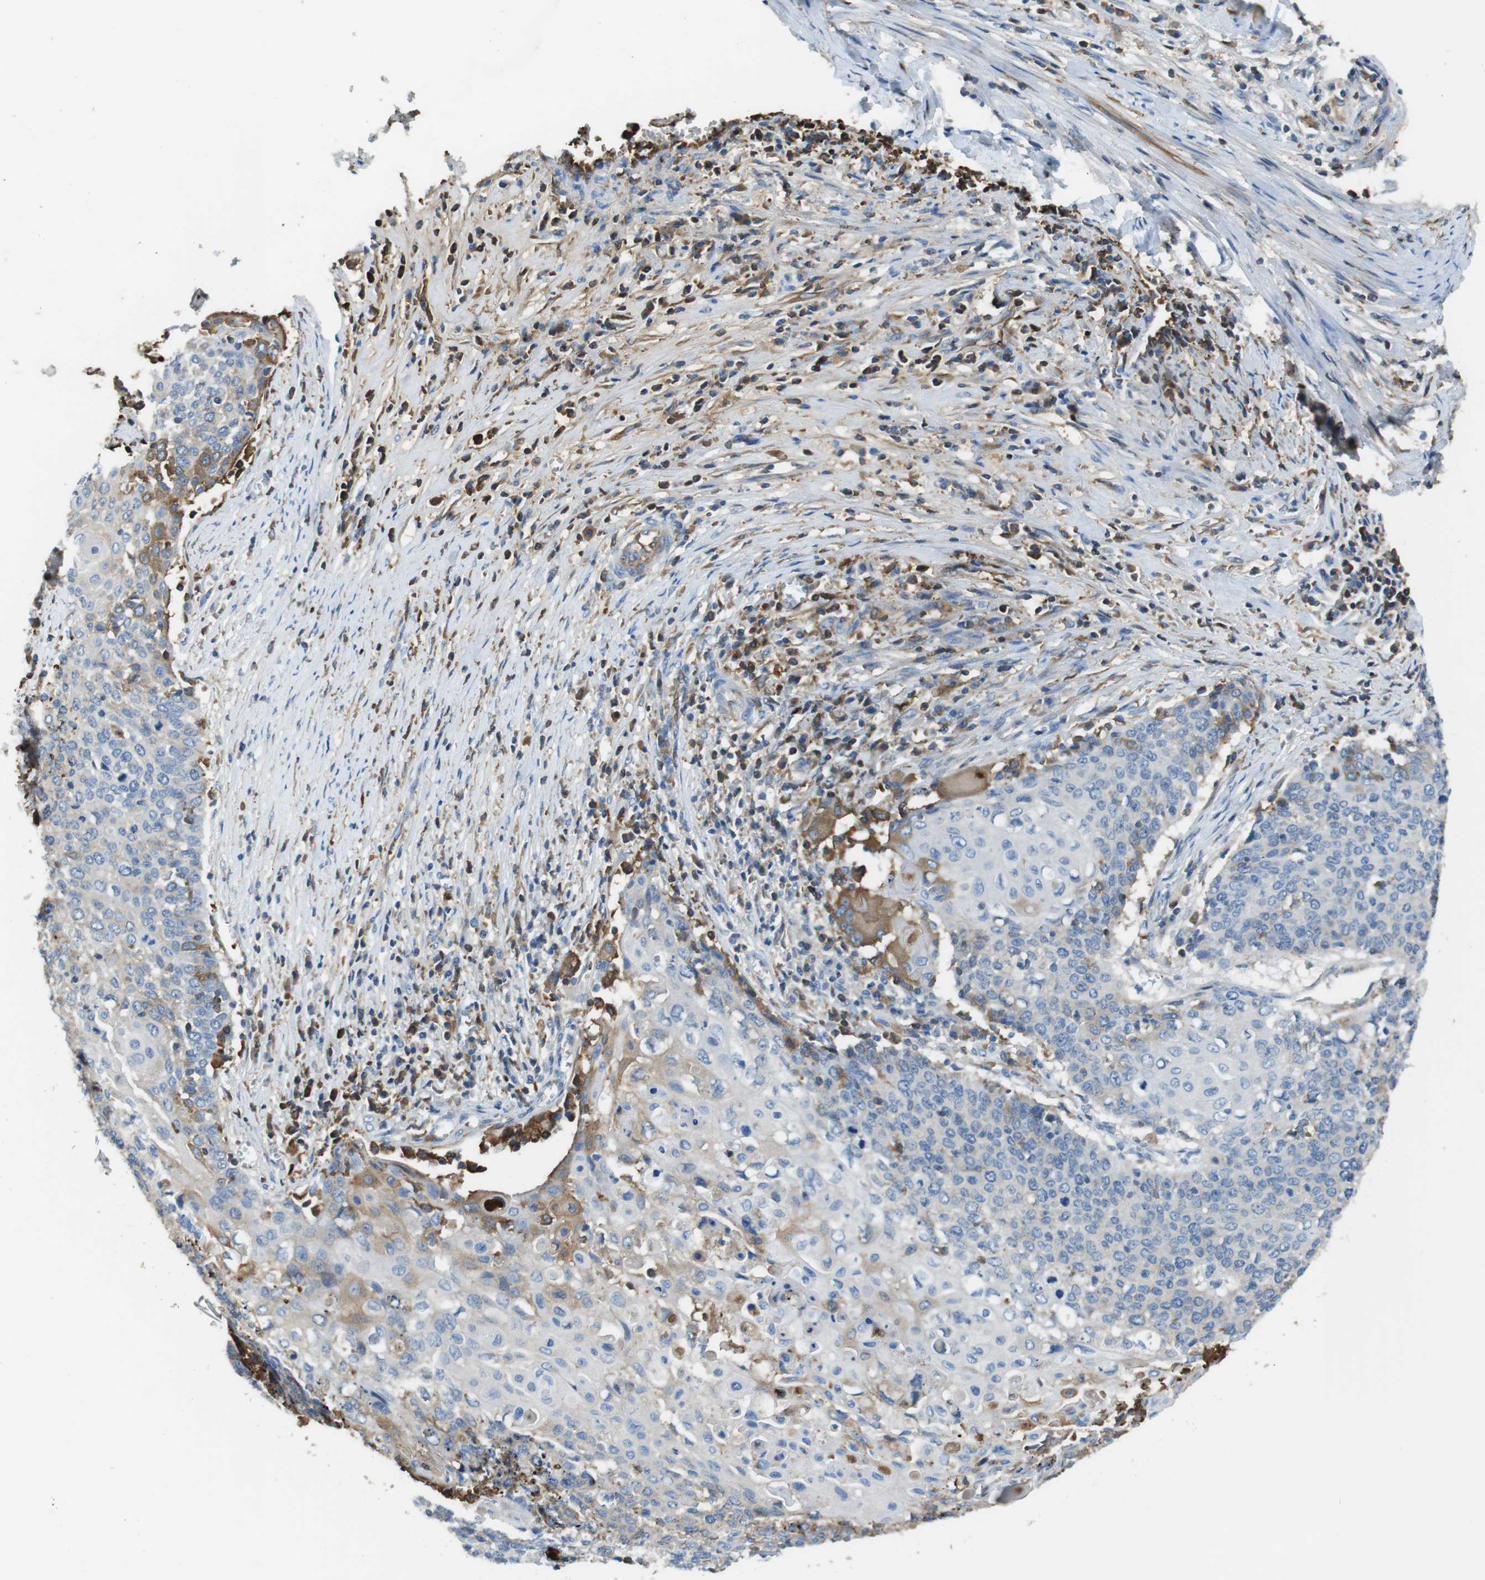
{"staining": {"intensity": "weak", "quantity": "<25%", "location": "cytoplasmic/membranous"}, "tissue": "cervical cancer", "cell_type": "Tumor cells", "image_type": "cancer", "snomed": [{"axis": "morphology", "description": "Squamous cell carcinoma, NOS"}, {"axis": "topography", "description": "Cervix"}], "caption": "Immunohistochemistry image of cervical squamous cell carcinoma stained for a protein (brown), which demonstrates no expression in tumor cells.", "gene": "TMPRSS15", "patient": {"sex": "female", "age": 39}}